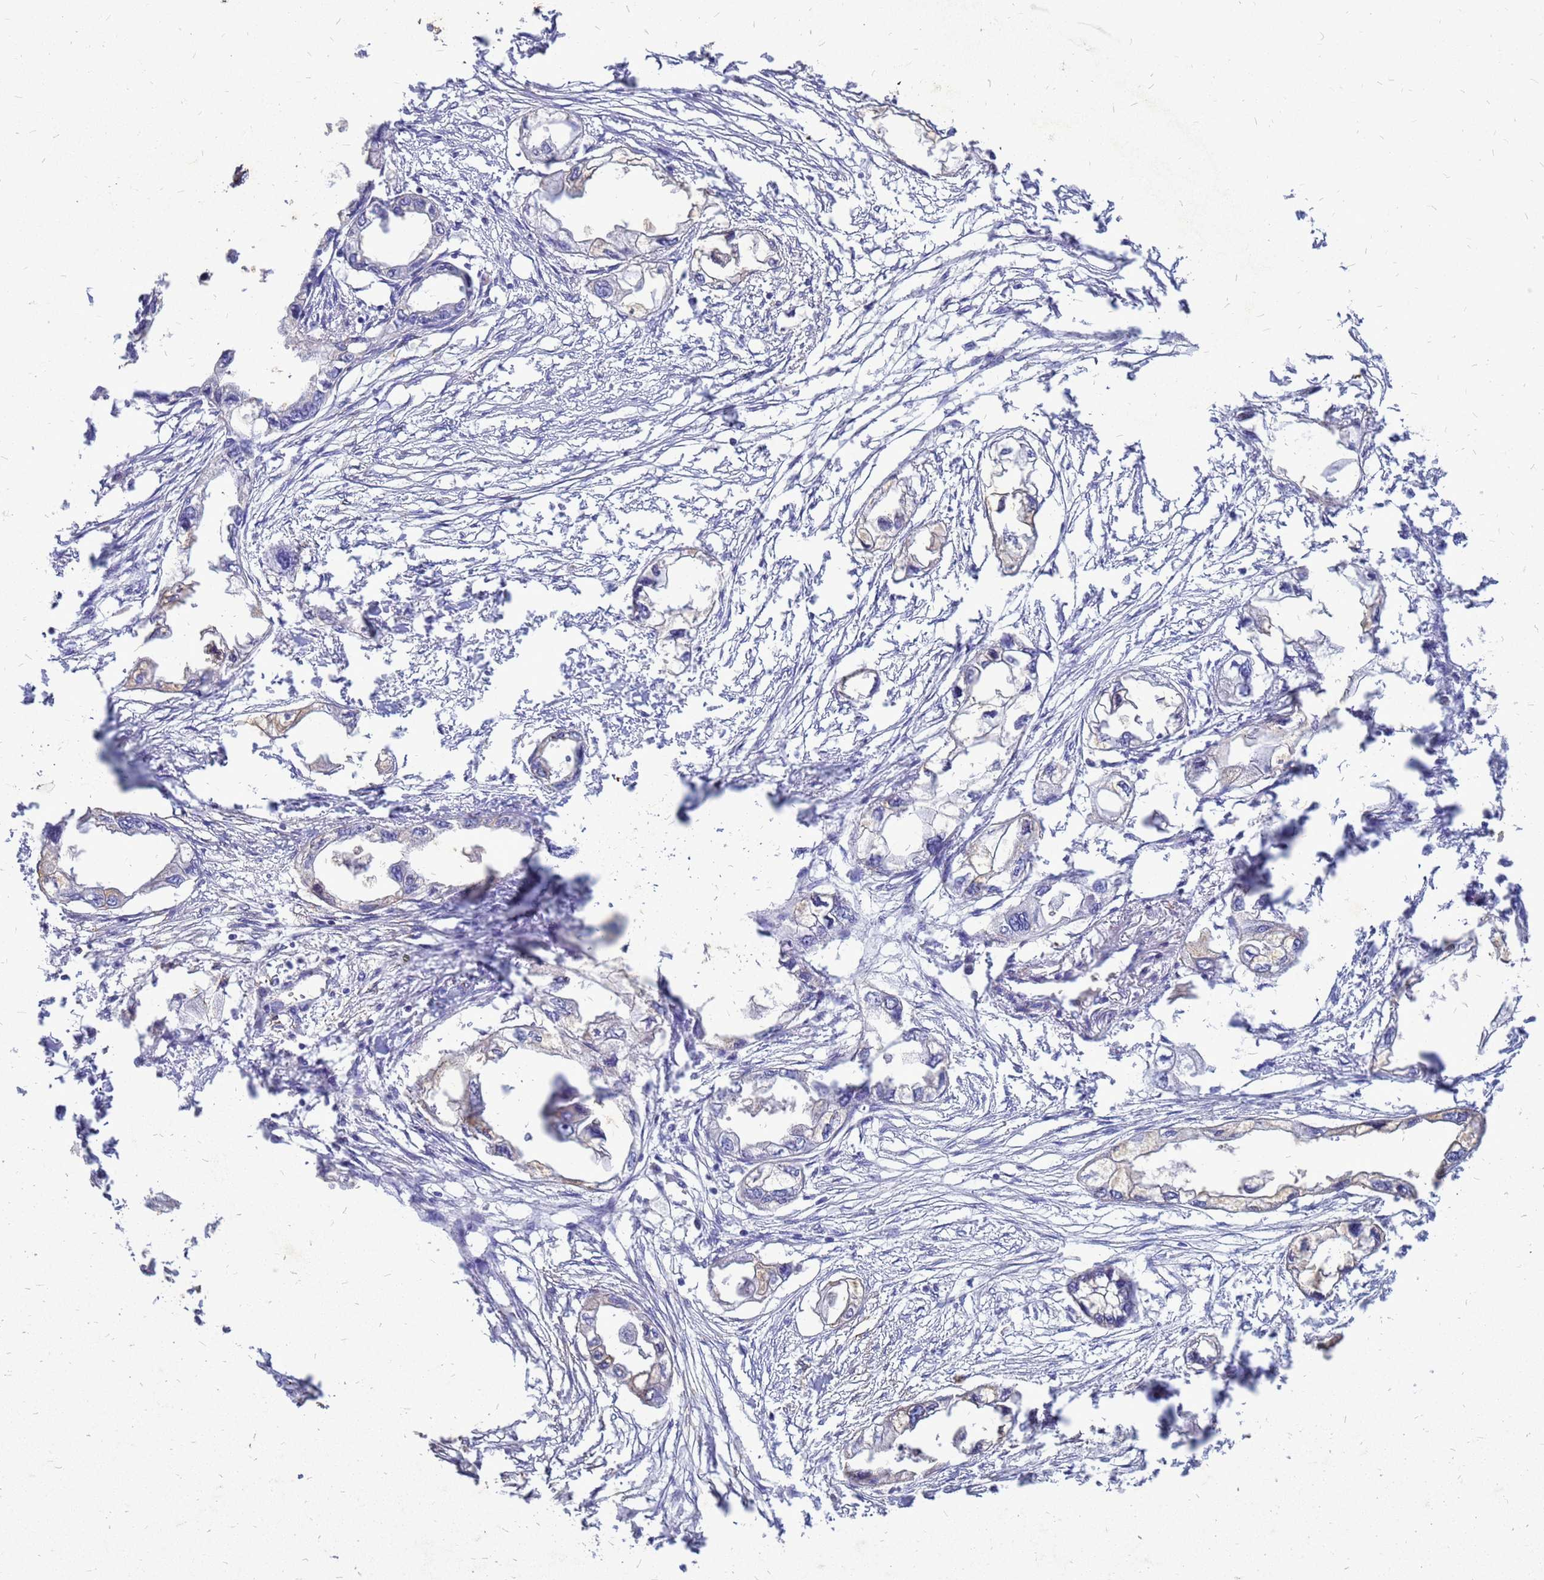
{"staining": {"intensity": "negative", "quantity": "none", "location": "none"}, "tissue": "endometrial cancer", "cell_type": "Tumor cells", "image_type": "cancer", "snomed": [{"axis": "morphology", "description": "Adenocarcinoma, NOS"}, {"axis": "morphology", "description": "Adenocarcinoma, metastatic, NOS"}, {"axis": "topography", "description": "Adipose tissue"}, {"axis": "topography", "description": "Endometrium"}], "caption": "Immunohistochemistry (IHC) of endometrial cancer (metastatic adenocarcinoma) exhibits no positivity in tumor cells. (Stains: DAB (3,3'-diaminobenzidine) IHC with hematoxylin counter stain, Microscopy: brightfield microscopy at high magnification).", "gene": "AKR1C1", "patient": {"sex": "female", "age": 67}}